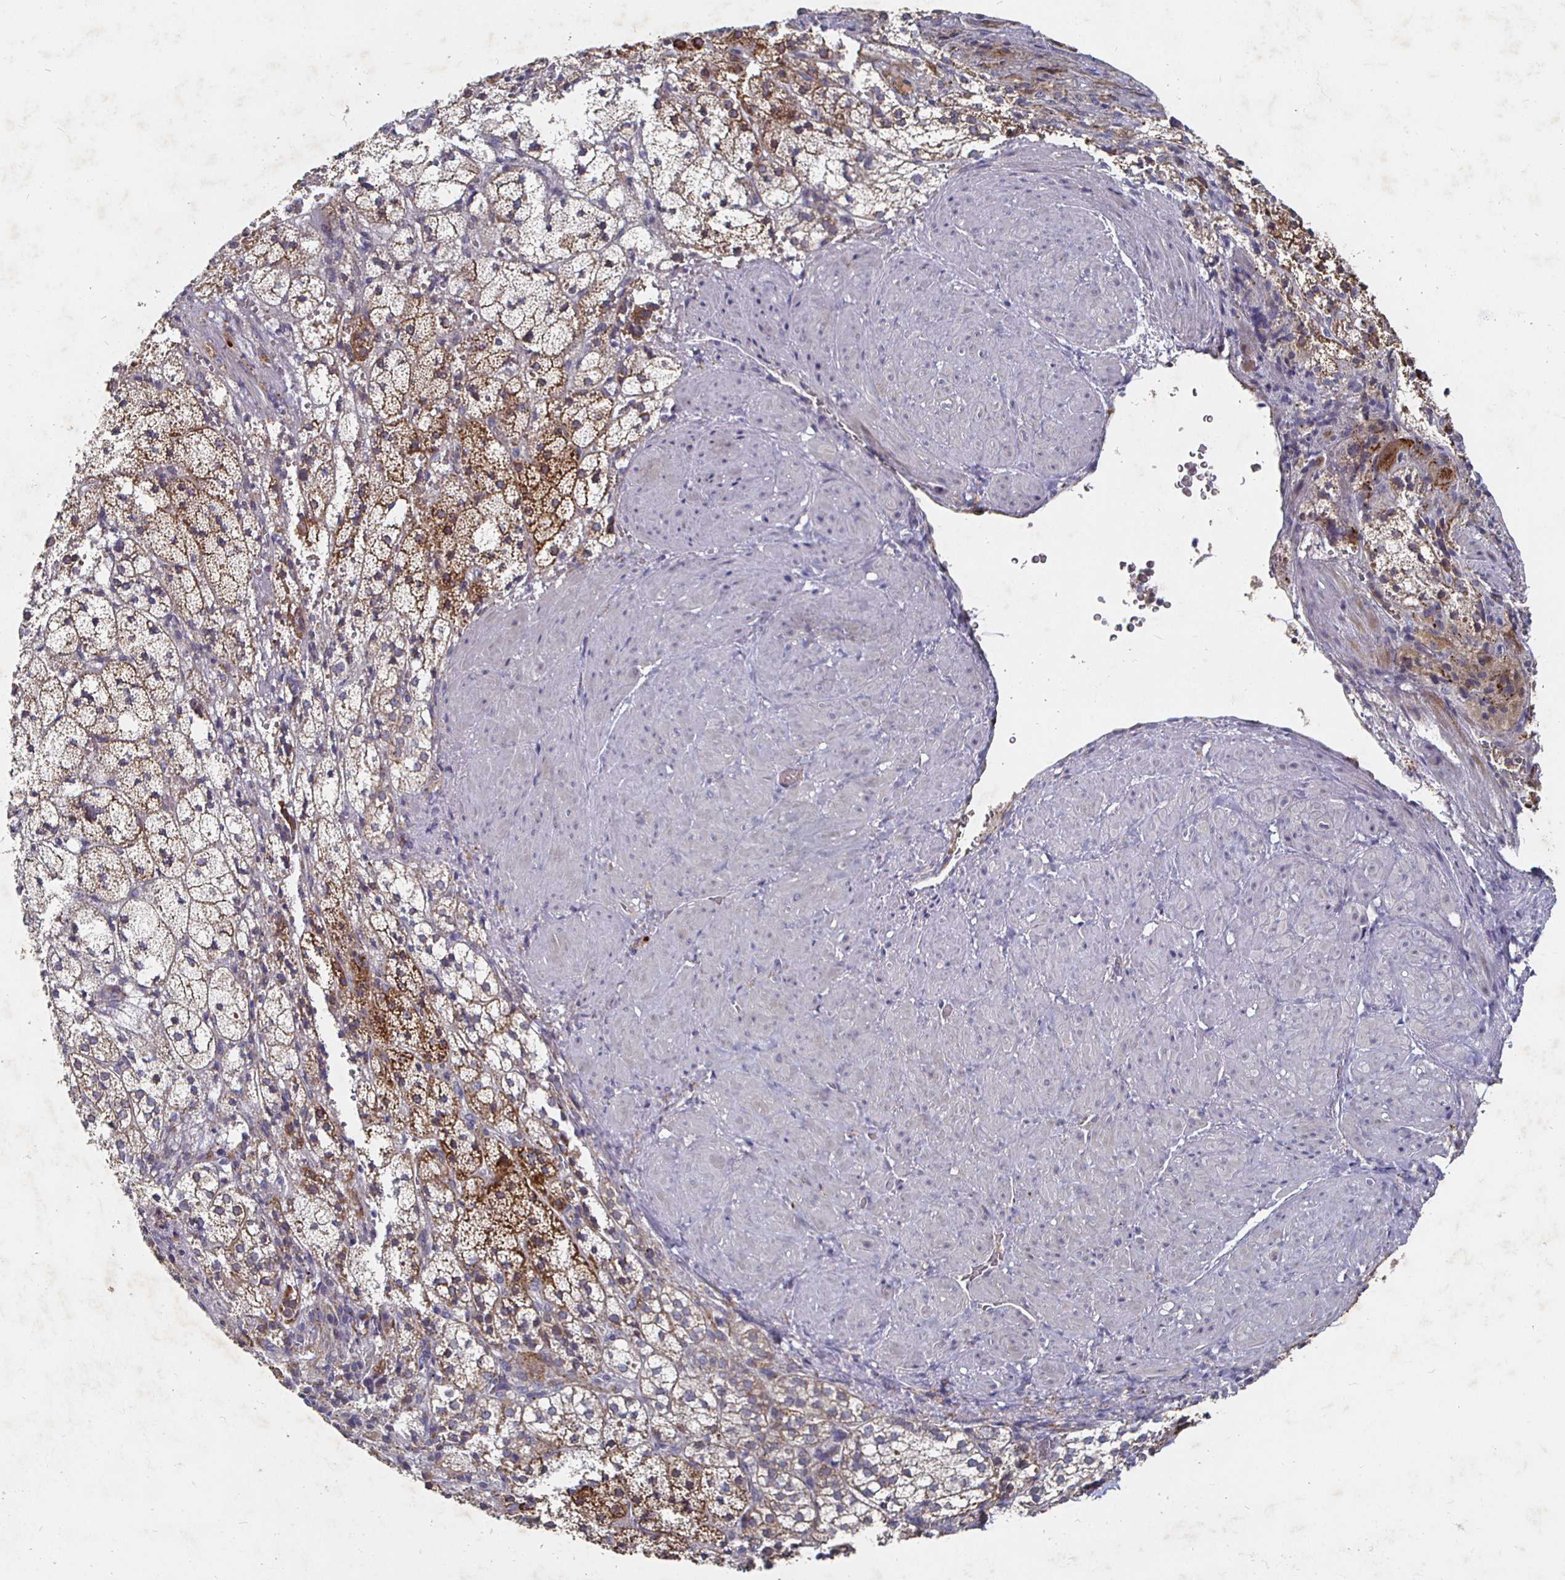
{"staining": {"intensity": "strong", "quantity": "25%-75%", "location": "cytoplasmic/membranous"}, "tissue": "adrenal gland", "cell_type": "Glandular cells", "image_type": "normal", "snomed": [{"axis": "morphology", "description": "Normal tissue, NOS"}, {"axis": "topography", "description": "Adrenal gland"}], "caption": "IHC micrograph of normal adrenal gland: human adrenal gland stained using immunohistochemistry exhibits high levels of strong protein expression localized specifically in the cytoplasmic/membranous of glandular cells, appearing as a cytoplasmic/membranous brown color.", "gene": "NRSN1", "patient": {"sex": "male", "age": 53}}